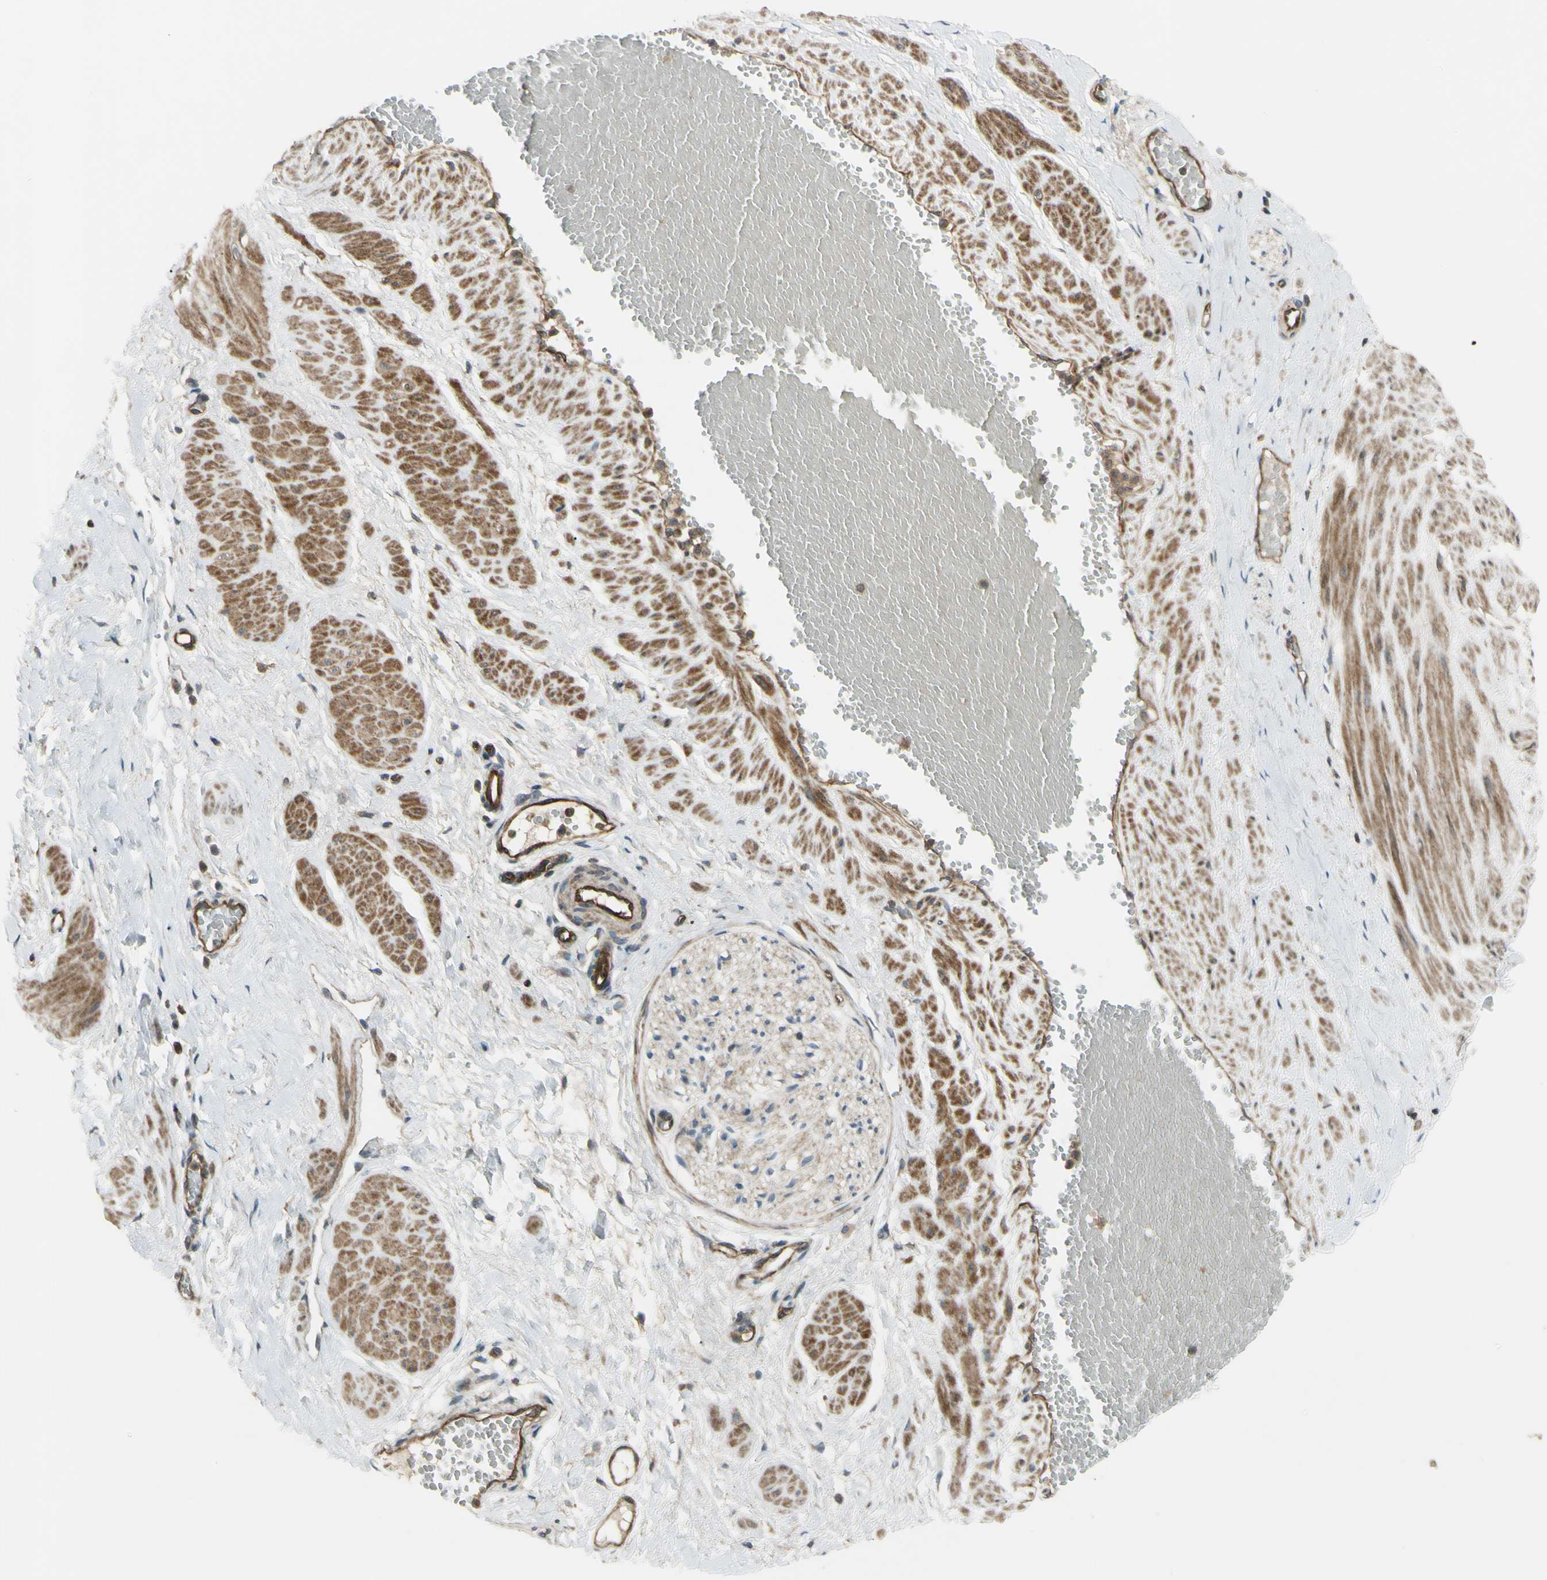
{"staining": {"intensity": "negative", "quantity": "none", "location": "none"}, "tissue": "adipose tissue", "cell_type": "Adipocytes", "image_type": "normal", "snomed": [{"axis": "morphology", "description": "Normal tissue, NOS"}, {"axis": "topography", "description": "Soft tissue"}, {"axis": "topography", "description": "Vascular tissue"}], "caption": "Immunohistochemistry micrograph of benign adipose tissue: adipose tissue stained with DAB displays no significant protein expression in adipocytes. Nuclei are stained in blue.", "gene": "FLII", "patient": {"sex": "female", "age": 35}}